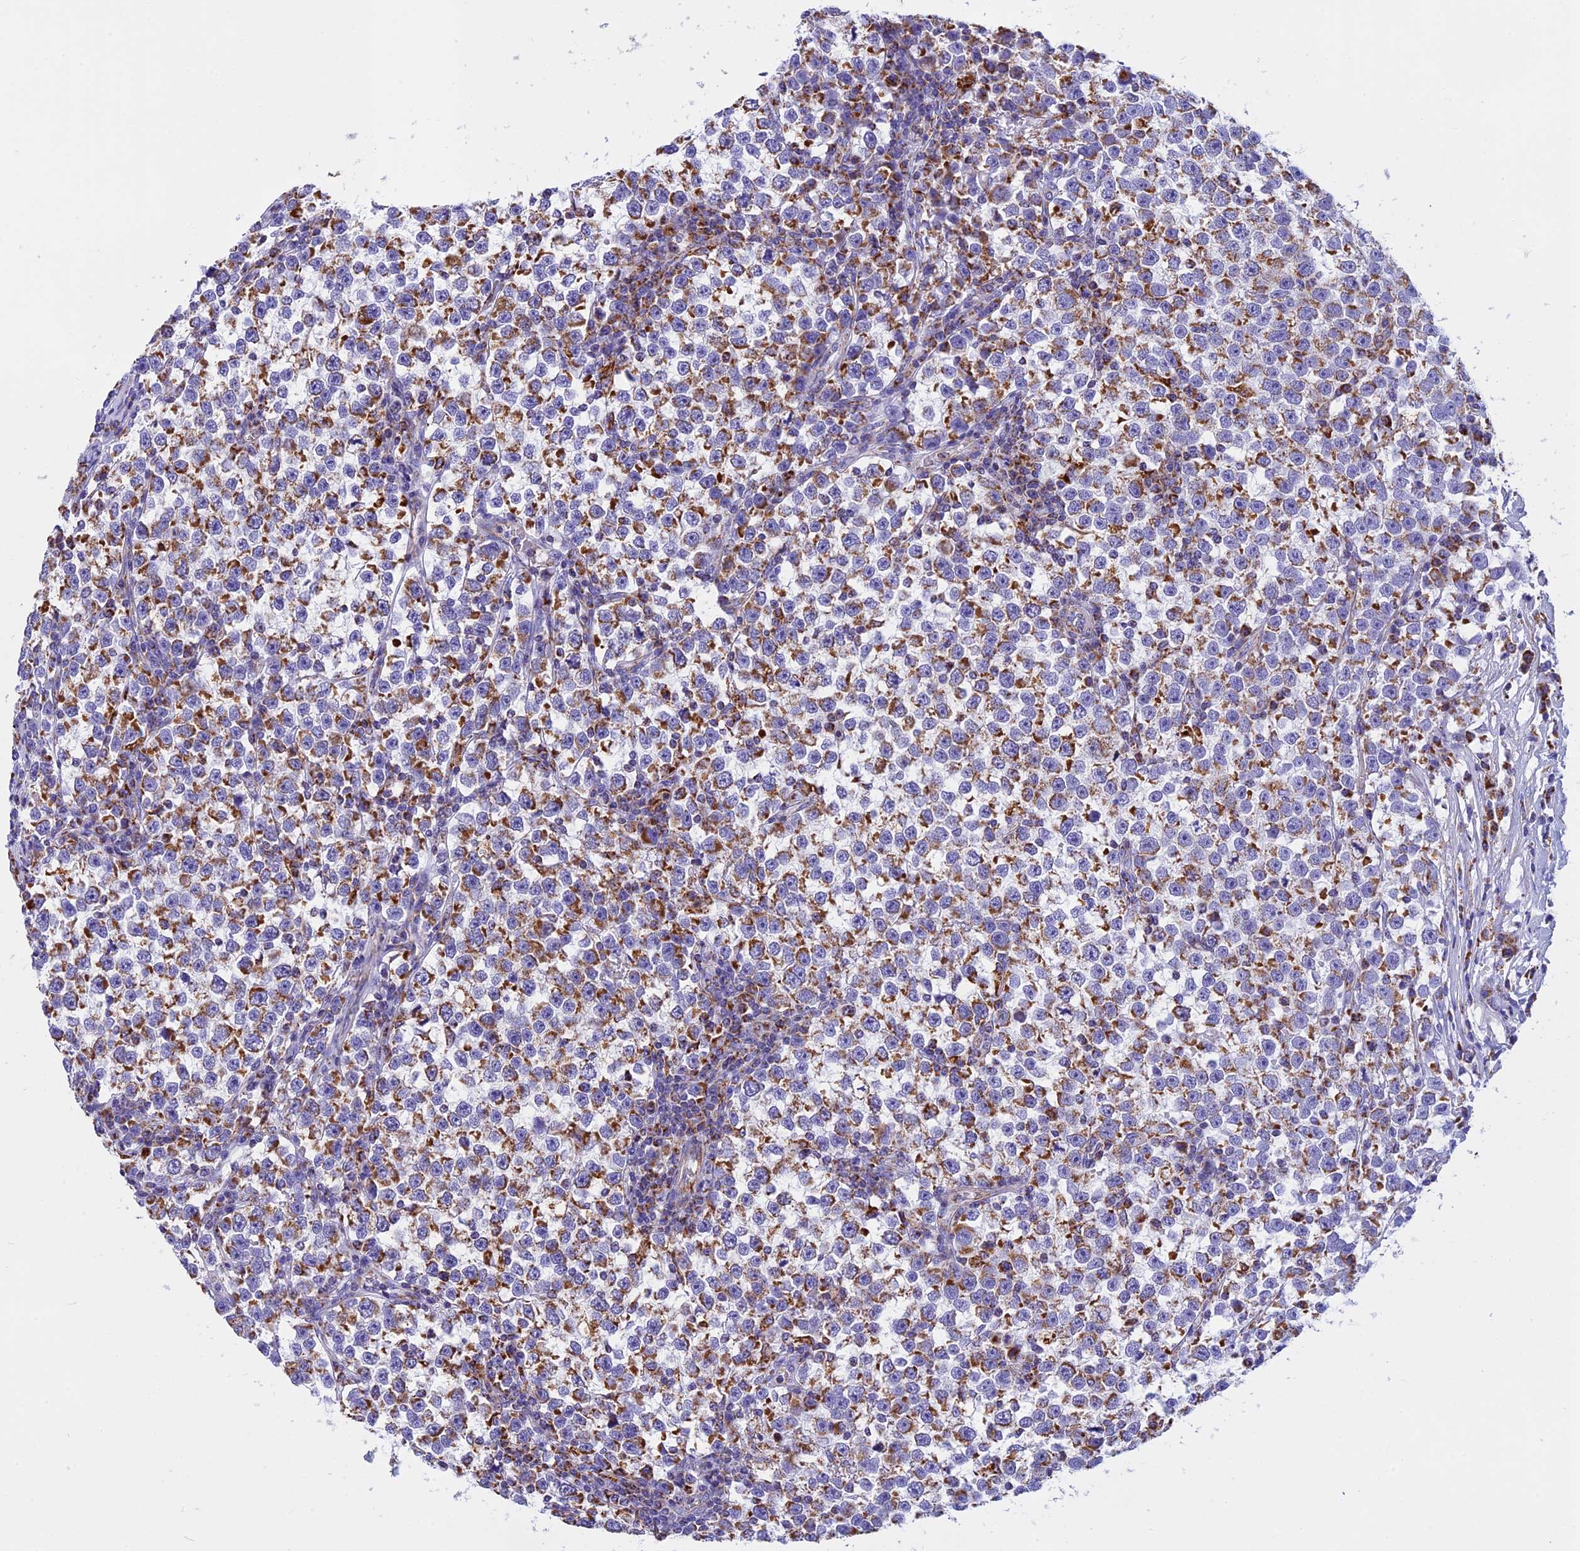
{"staining": {"intensity": "moderate", "quantity": ">75%", "location": "cytoplasmic/membranous"}, "tissue": "testis cancer", "cell_type": "Tumor cells", "image_type": "cancer", "snomed": [{"axis": "morphology", "description": "Normal tissue, NOS"}, {"axis": "morphology", "description": "Seminoma, NOS"}, {"axis": "topography", "description": "Testis"}], "caption": "Testis cancer was stained to show a protein in brown. There is medium levels of moderate cytoplasmic/membranous positivity in approximately >75% of tumor cells.", "gene": "VDAC2", "patient": {"sex": "male", "age": 43}}